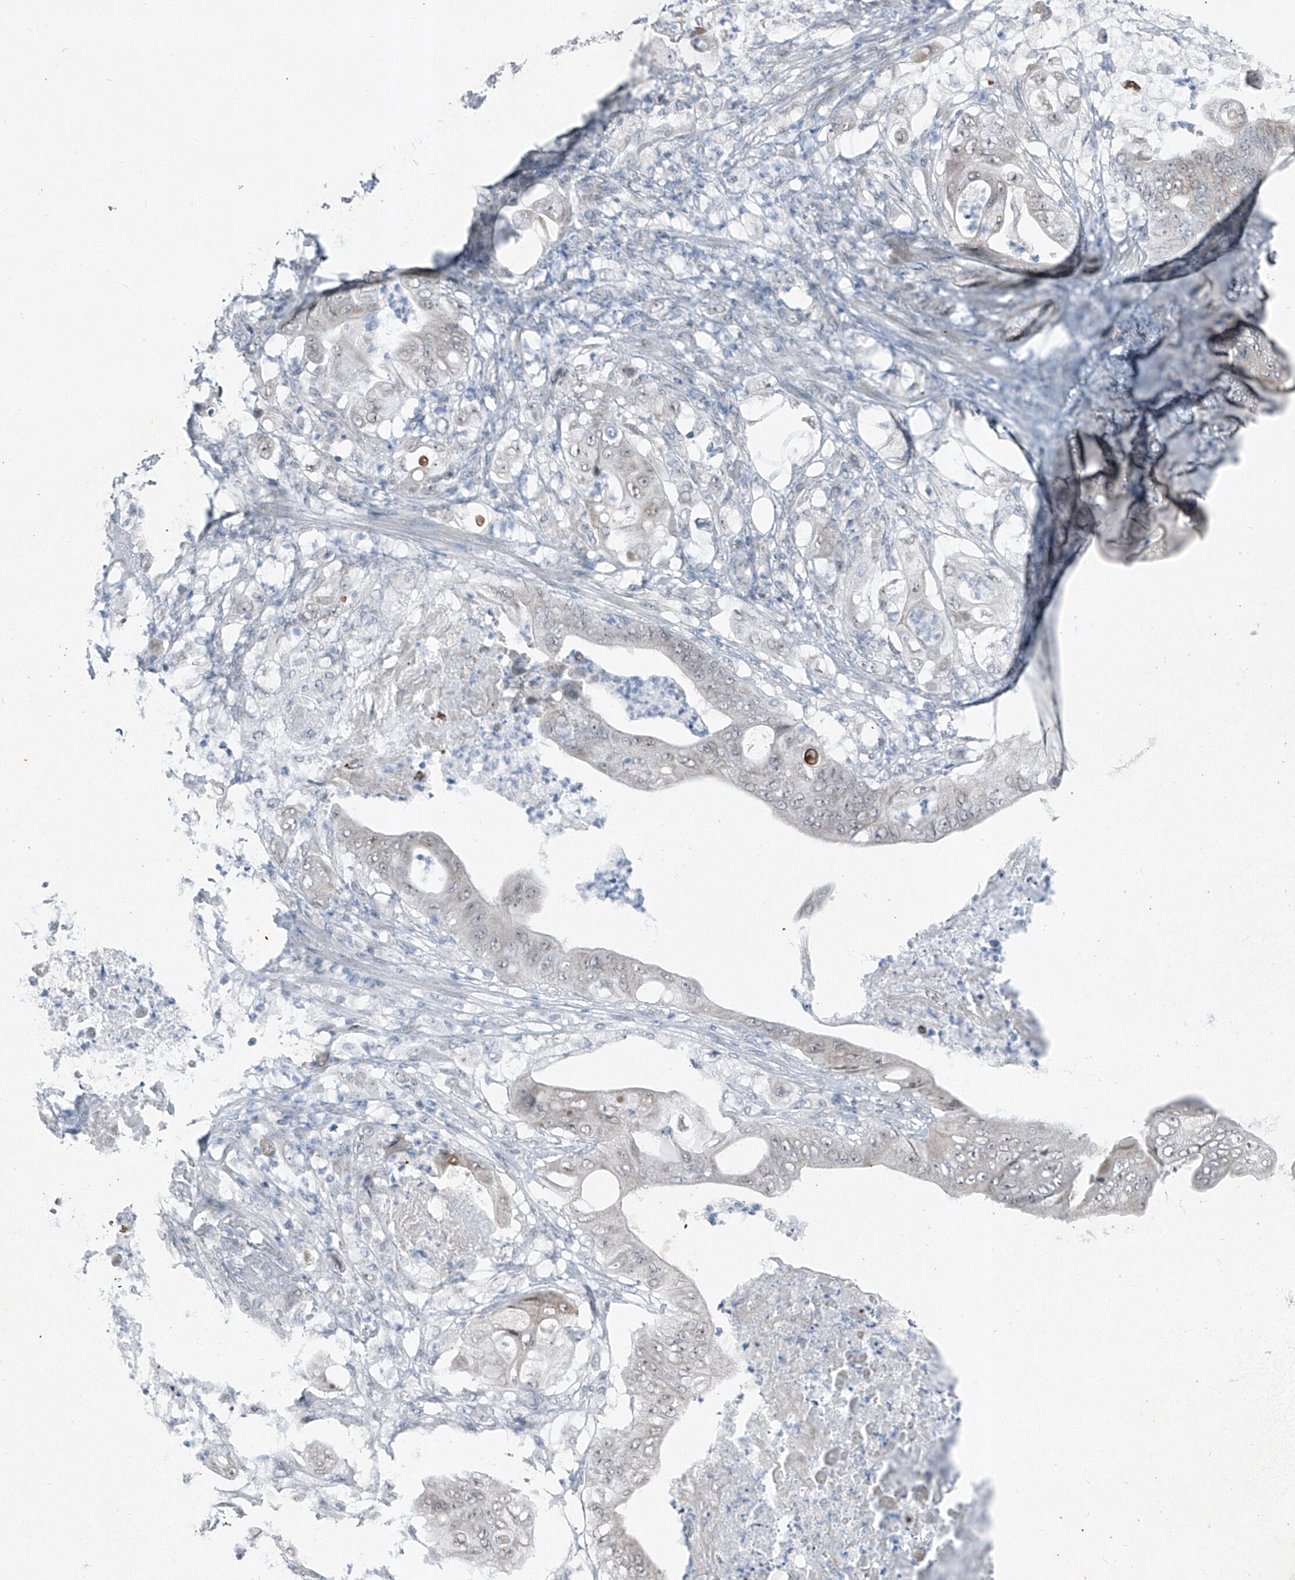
{"staining": {"intensity": "negative", "quantity": "none", "location": "none"}, "tissue": "stomach cancer", "cell_type": "Tumor cells", "image_type": "cancer", "snomed": [{"axis": "morphology", "description": "Adenocarcinoma, NOS"}, {"axis": "topography", "description": "Stomach"}], "caption": "Tumor cells are negative for protein expression in human stomach cancer (adenocarcinoma). Nuclei are stained in blue.", "gene": "DYRK1B", "patient": {"sex": "female", "age": 73}}